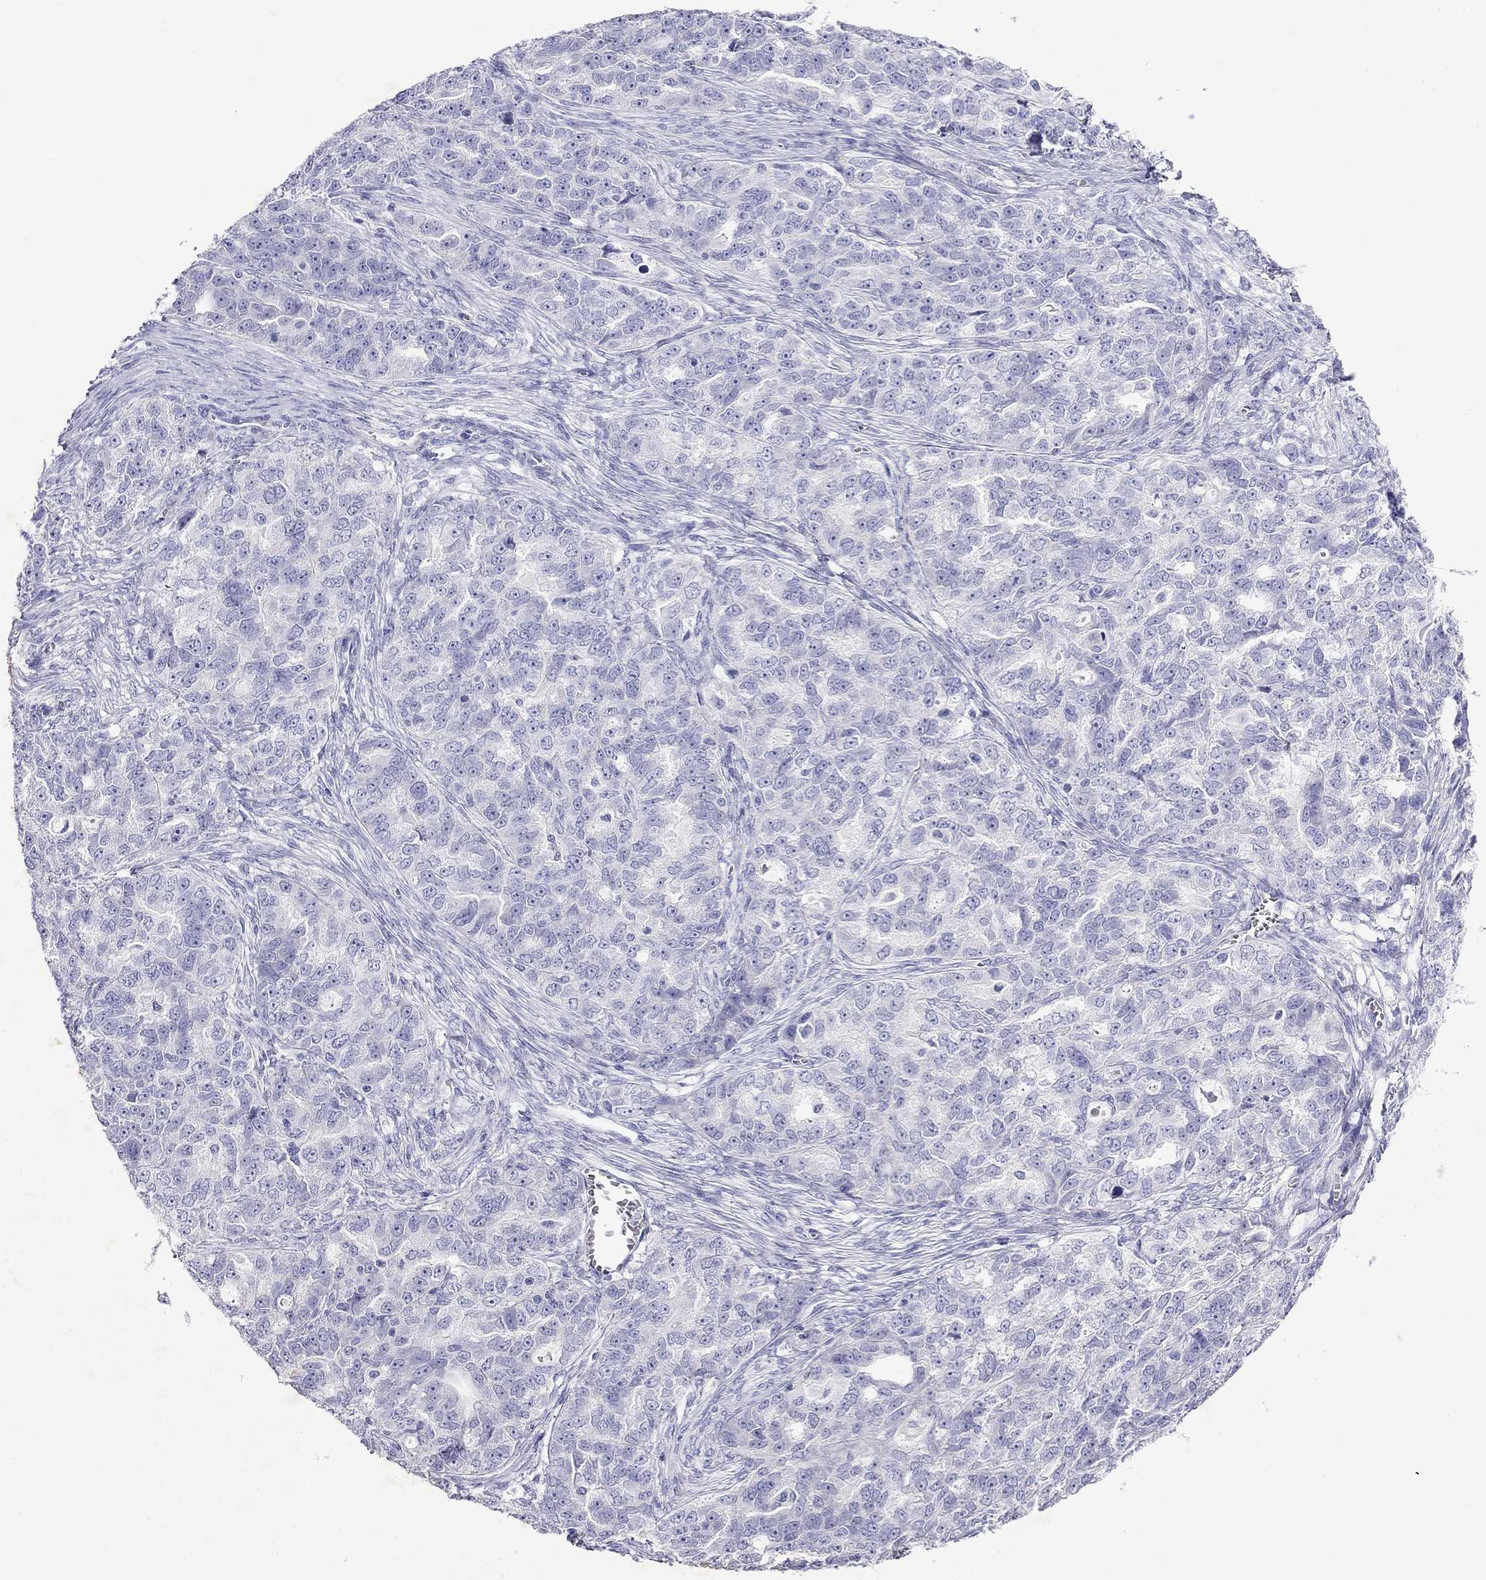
{"staining": {"intensity": "negative", "quantity": "none", "location": "none"}, "tissue": "ovarian cancer", "cell_type": "Tumor cells", "image_type": "cancer", "snomed": [{"axis": "morphology", "description": "Cystadenocarcinoma, serous, NOS"}, {"axis": "topography", "description": "Ovary"}], "caption": "Tumor cells are negative for brown protein staining in serous cystadenocarcinoma (ovarian).", "gene": "GNAT3", "patient": {"sex": "female", "age": 51}}